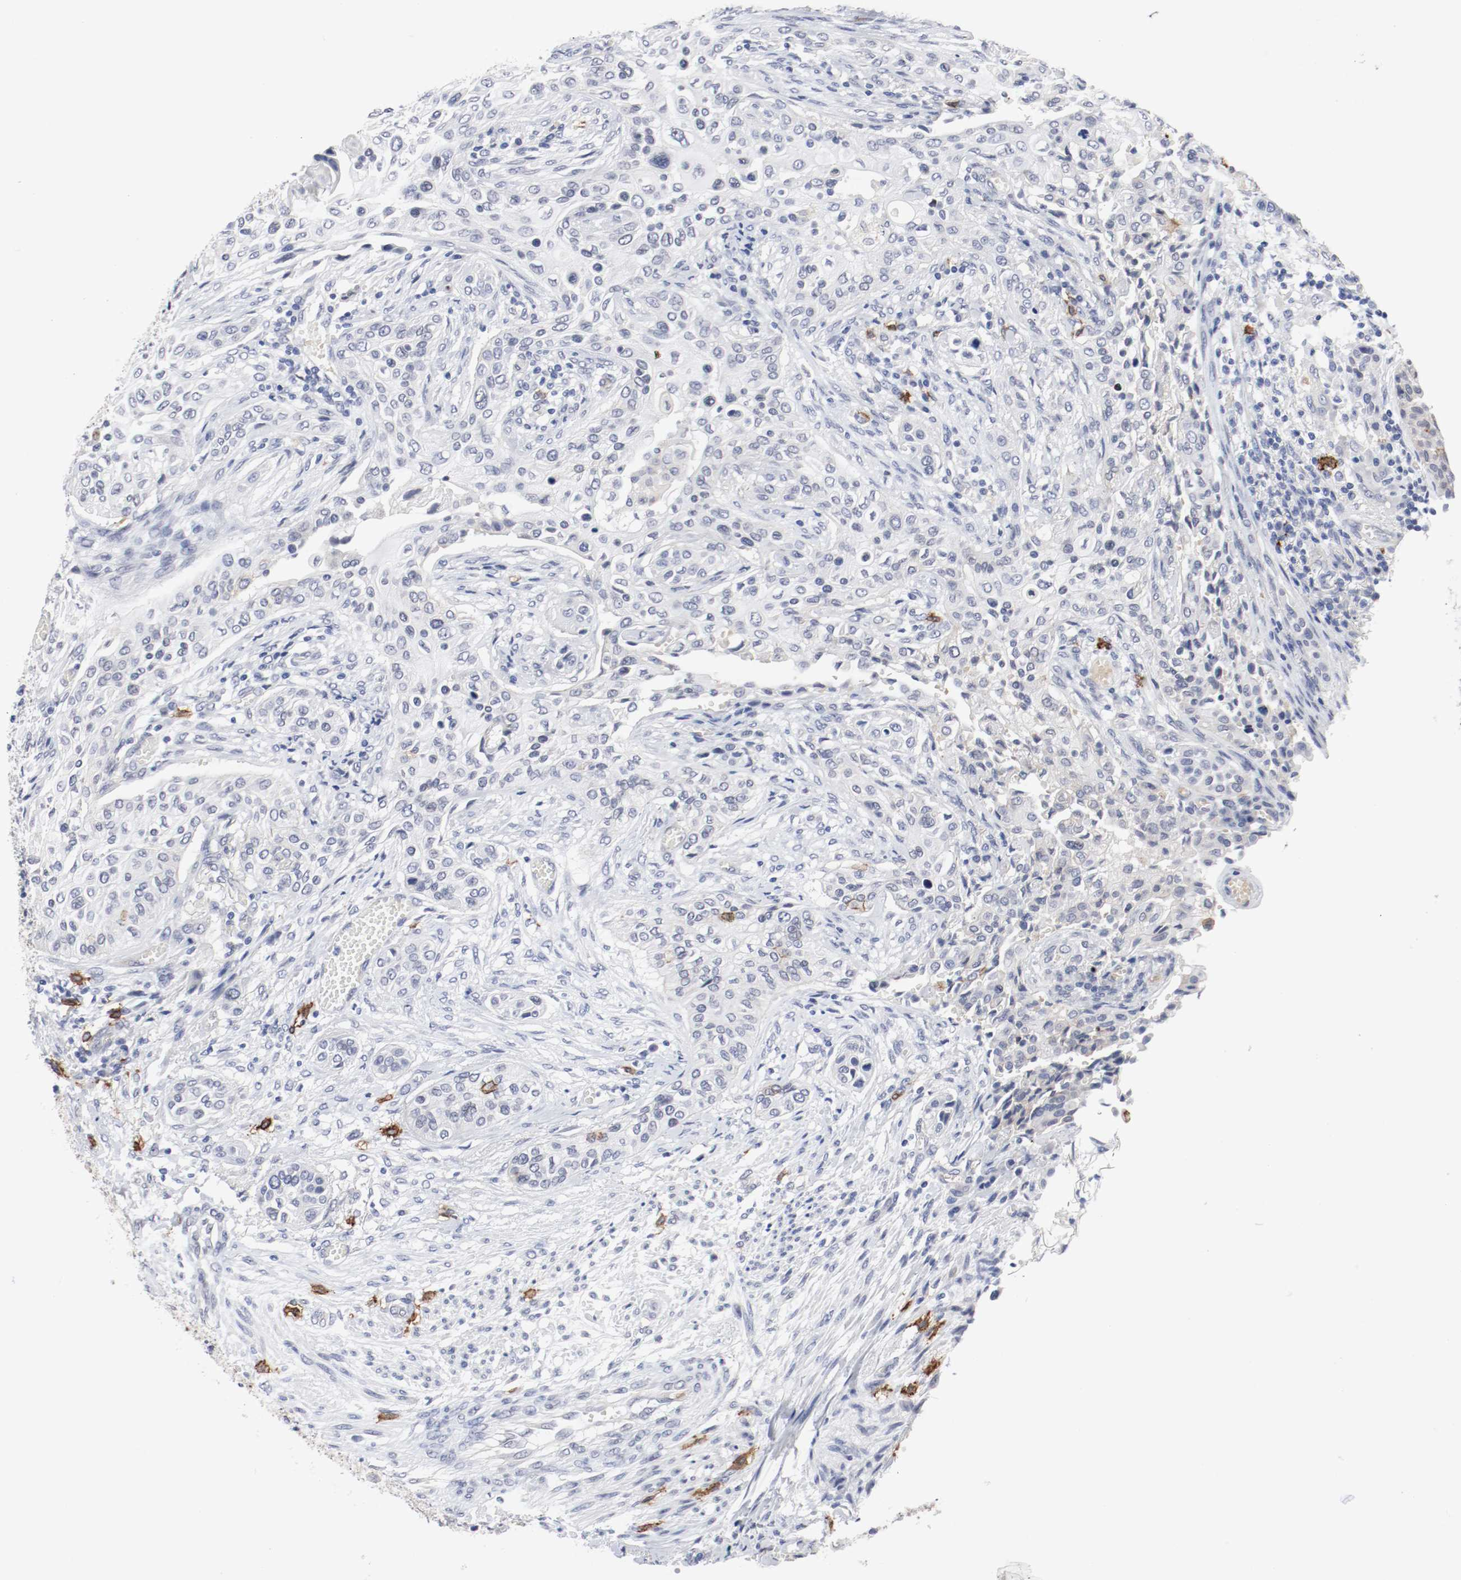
{"staining": {"intensity": "negative", "quantity": "none", "location": "none"}, "tissue": "urothelial cancer", "cell_type": "Tumor cells", "image_type": "cancer", "snomed": [{"axis": "morphology", "description": "Urothelial carcinoma, High grade"}, {"axis": "topography", "description": "Urinary bladder"}], "caption": "High magnification brightfield microscopy of urothelial carcinoma (high-grade) stained with DAB (brown) and counterstained with hematoxylin (blue): tumor cells show no significant positivity.", "gene": "KIT", "patient": {"sex": "male", "age": 74}}